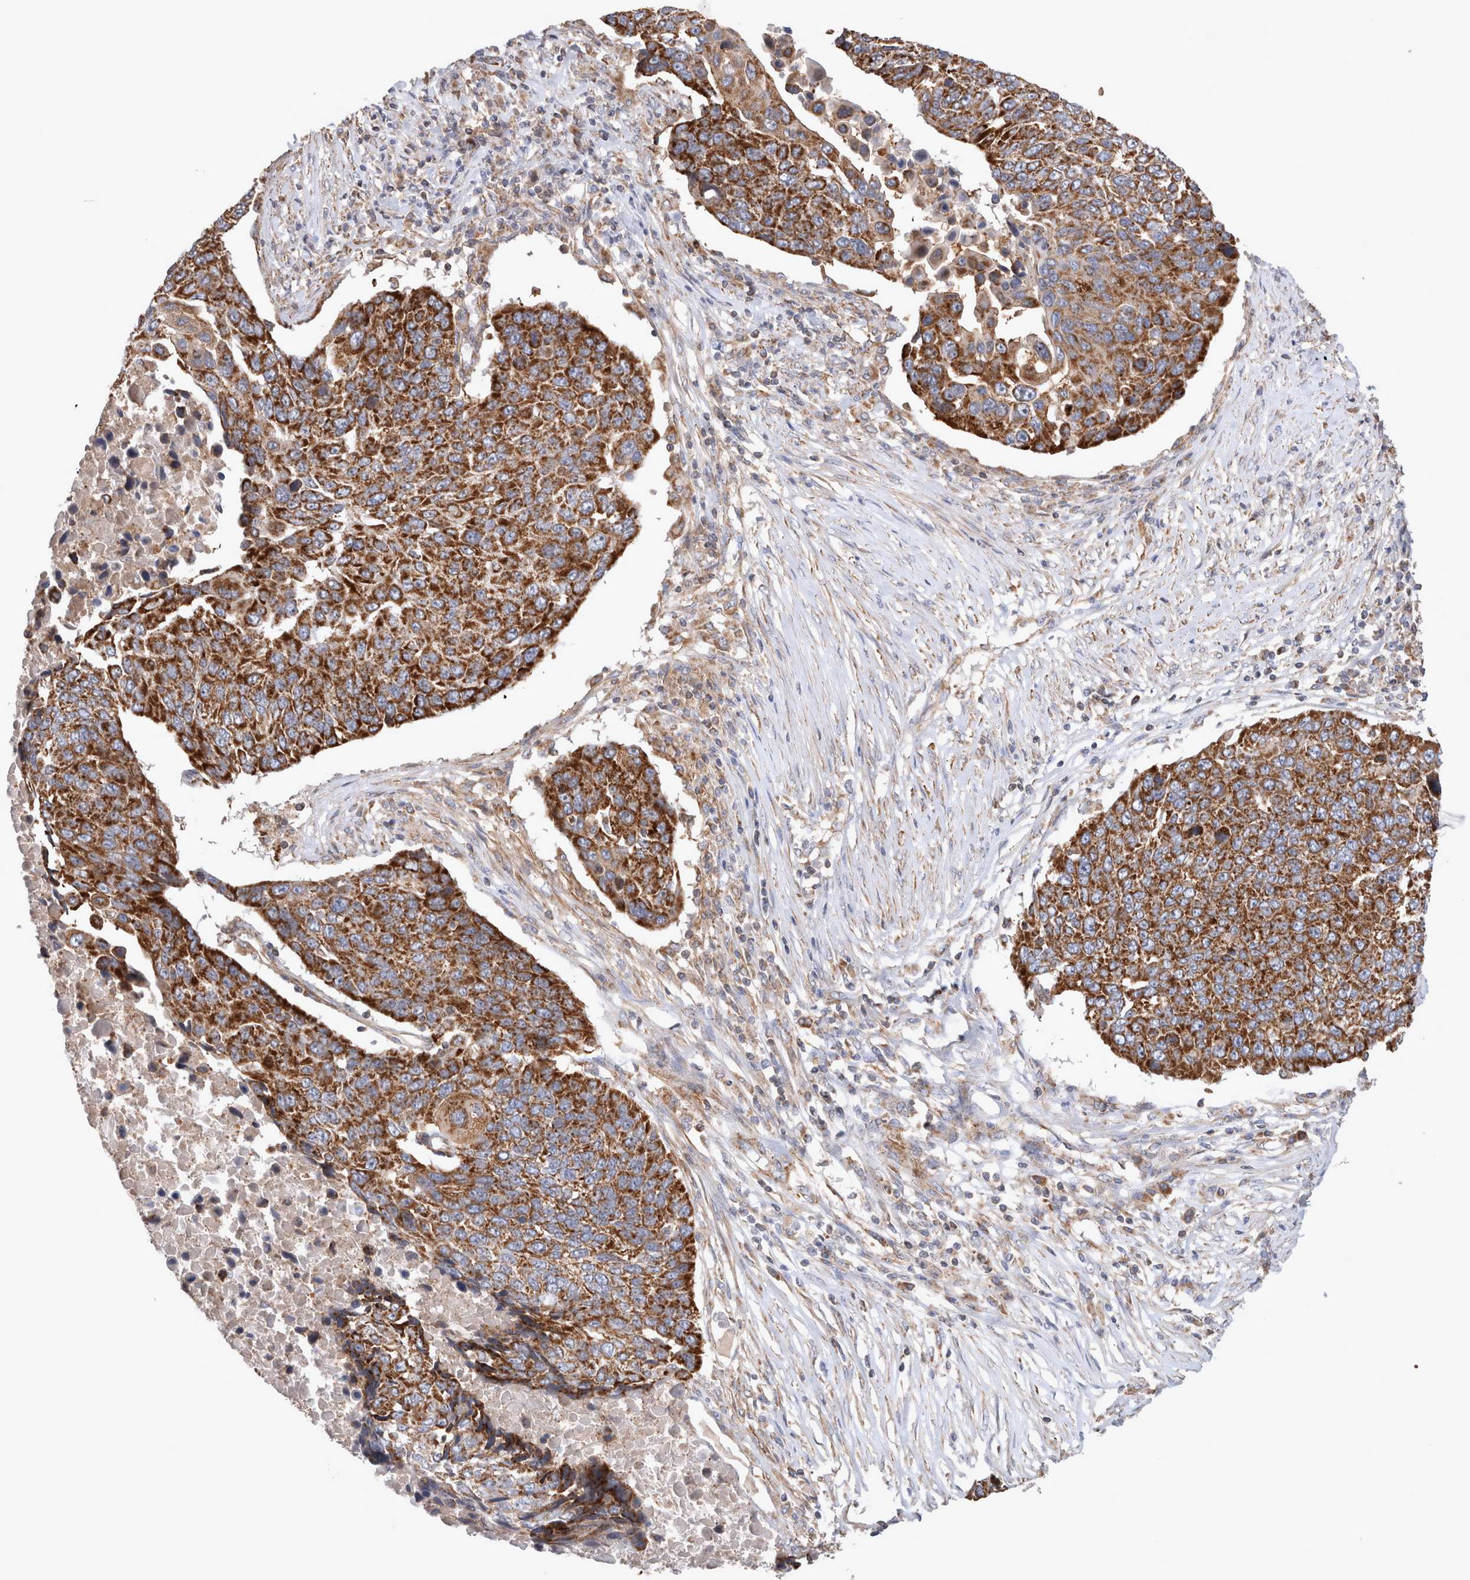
{"staining": {"intensity": "strong", "quantity": ">75%", "location": "cytoplasmic/membranous"}, "tissue": "lung cancer", "cell_type": "Tumor cells", "image_type": "cancer", "snomed": [{"axis": "morphology", "description": "Squamous cell carcinoma, NOS"}, {"axis": "topography", "description": "Lung"}], "caption": "DAB immunohistochemical staining of squamous cell carcinoma (lung) reveals strong cytoplasmic/membranous protein expression in about >75% of tumor cells. (IHC, brightfield microscopy, high magnification).", "gene": "MRPS28", "patient": {"sex": "male", "age": 66}}